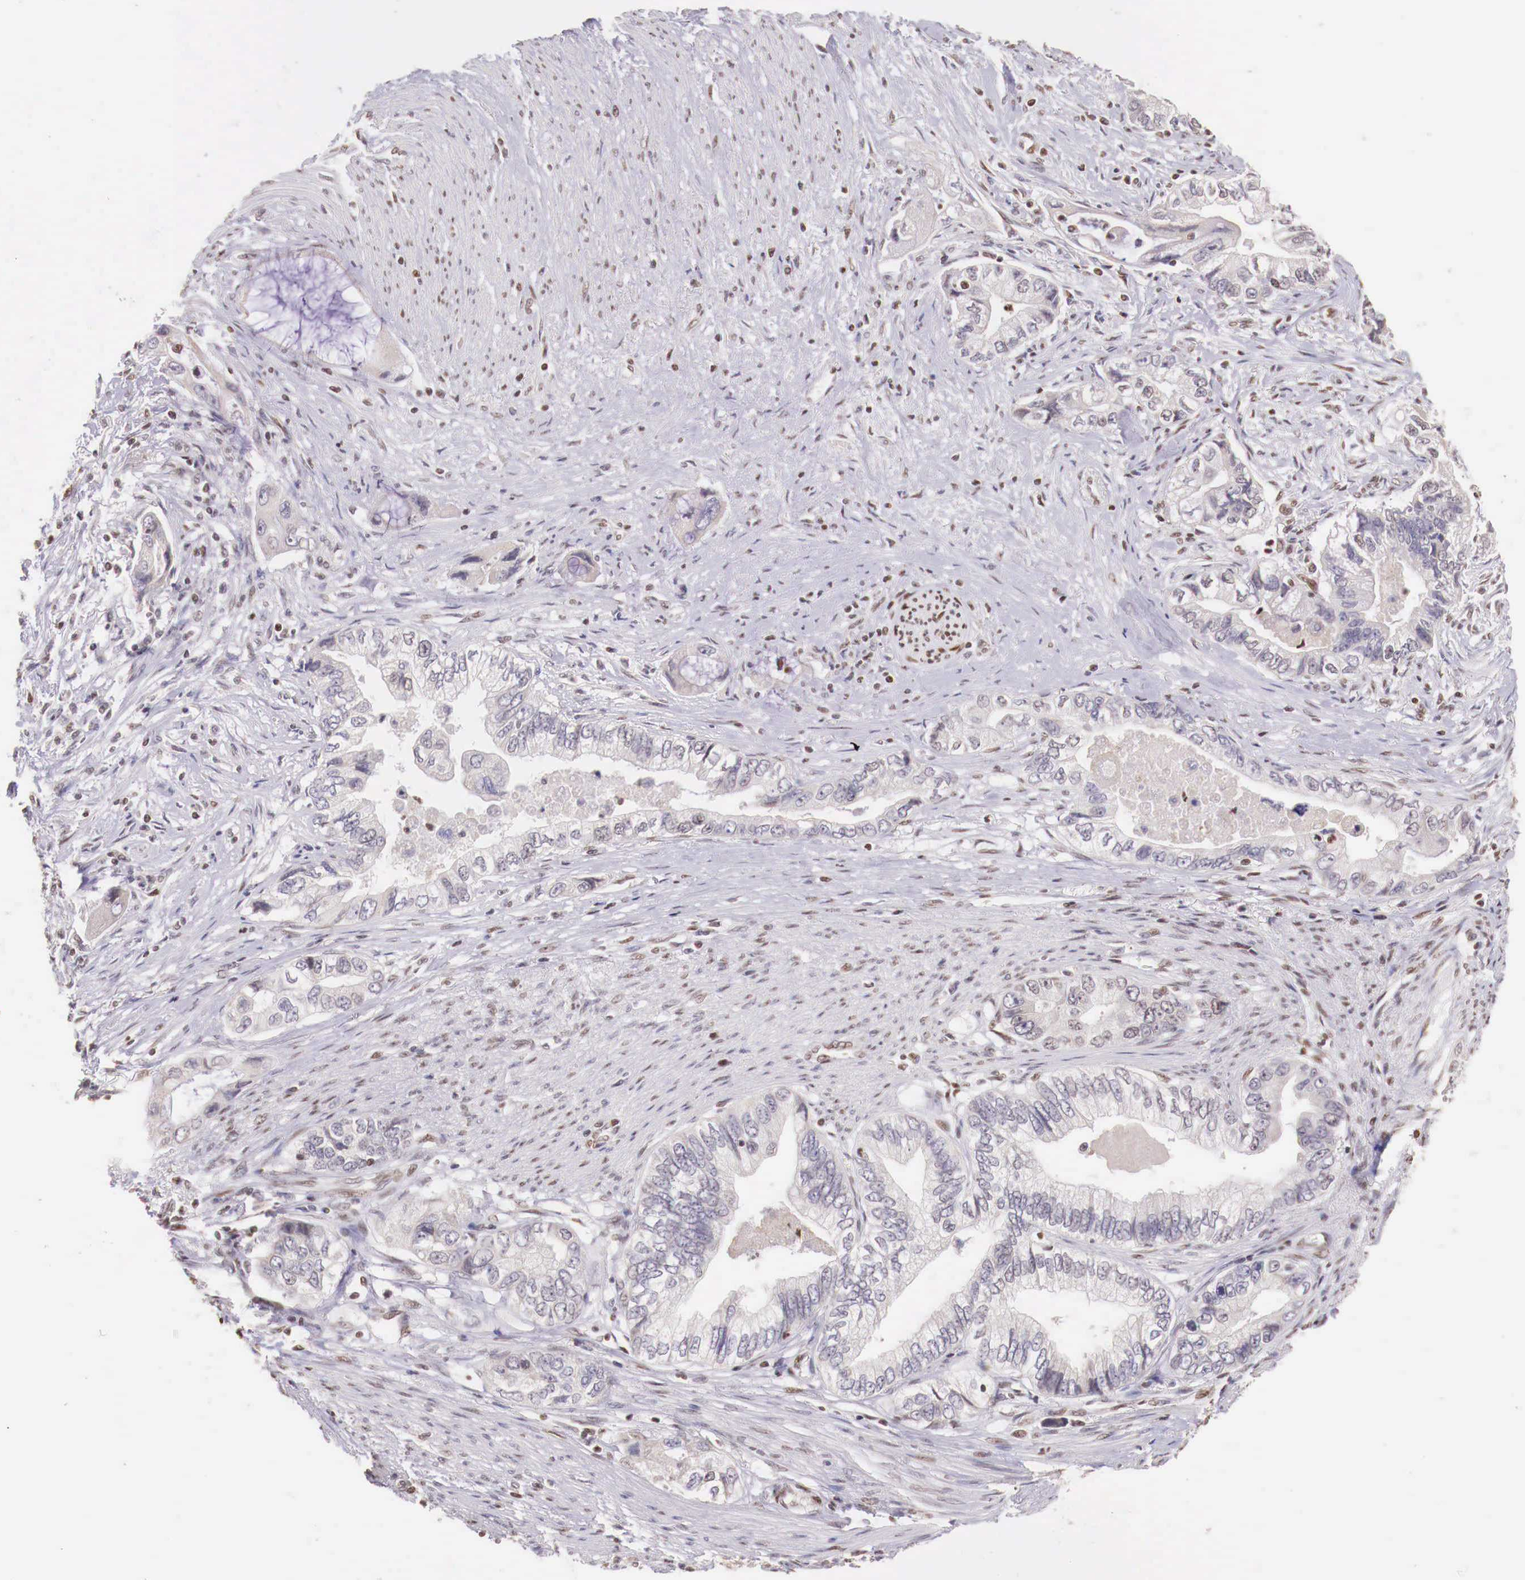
{"staining": {"intensity": "weak", "quantity": "<25%", "location": "nuclear"}, "tissue": "pancreatic cancer", "cell_type": "Tumor cells", "image_type": "cancer", "snomed": [{"axis": "morphology", "description": "Adenocarcinoma, NOS"}, {"axis": "topography", "description": "Pancreas"}, {"axis": "topography", "description": "Stomach, upper"}], "caption": "IHC image of human adenocarcinoma (pancreatic) stained for a protein (brown), which shows no positivity in tumor cells.", "gene": "SP1", "patient": {"sex": "male", "age": 77}}